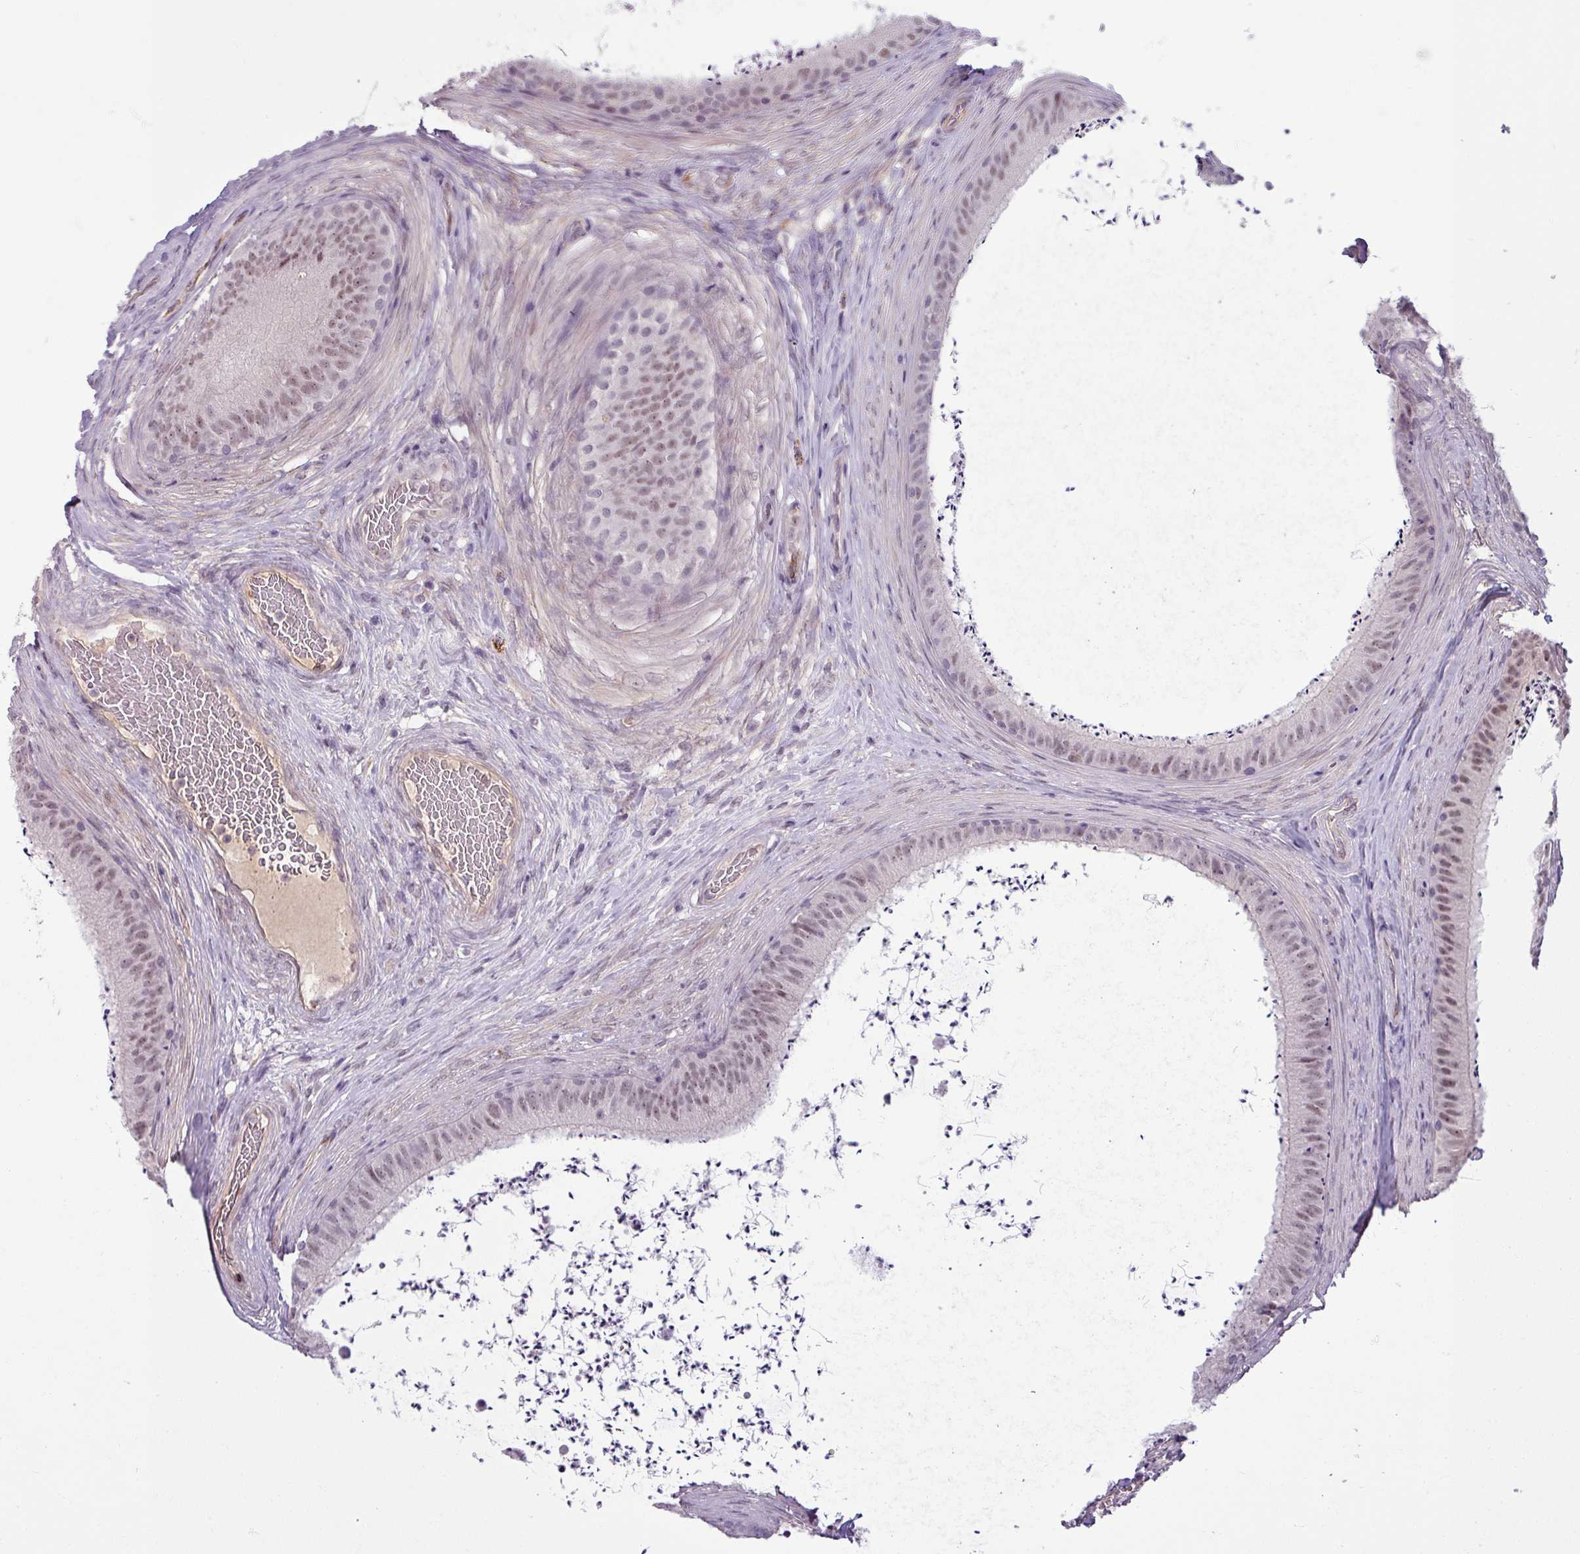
{"staining": {"intensity": "moderate", "quantity": ">75%", "location": "nuclear"}, "tissue": "epididymis", "cell_type": "Glandular cells", "image_type": "normal", "snomed": [{"axis": "morphology", "description": "Normal tissue, NOS"}, {"axis": "topography", "description": "Testis"}, {"axis": "topography", "description": "Epididymis"}], "caption": "Immunohistochemistry photomicrograph of unremarkable epididymis: human epididymis stained using immunohistochemistry (IHC) demonstrates medium levels of moderate protein expression localized specifically in the nuclear of glandular cells, appearing as a nuclear brown color.", "gene": "UVSSA", "patient": {"sex": "male", "age": 41}}